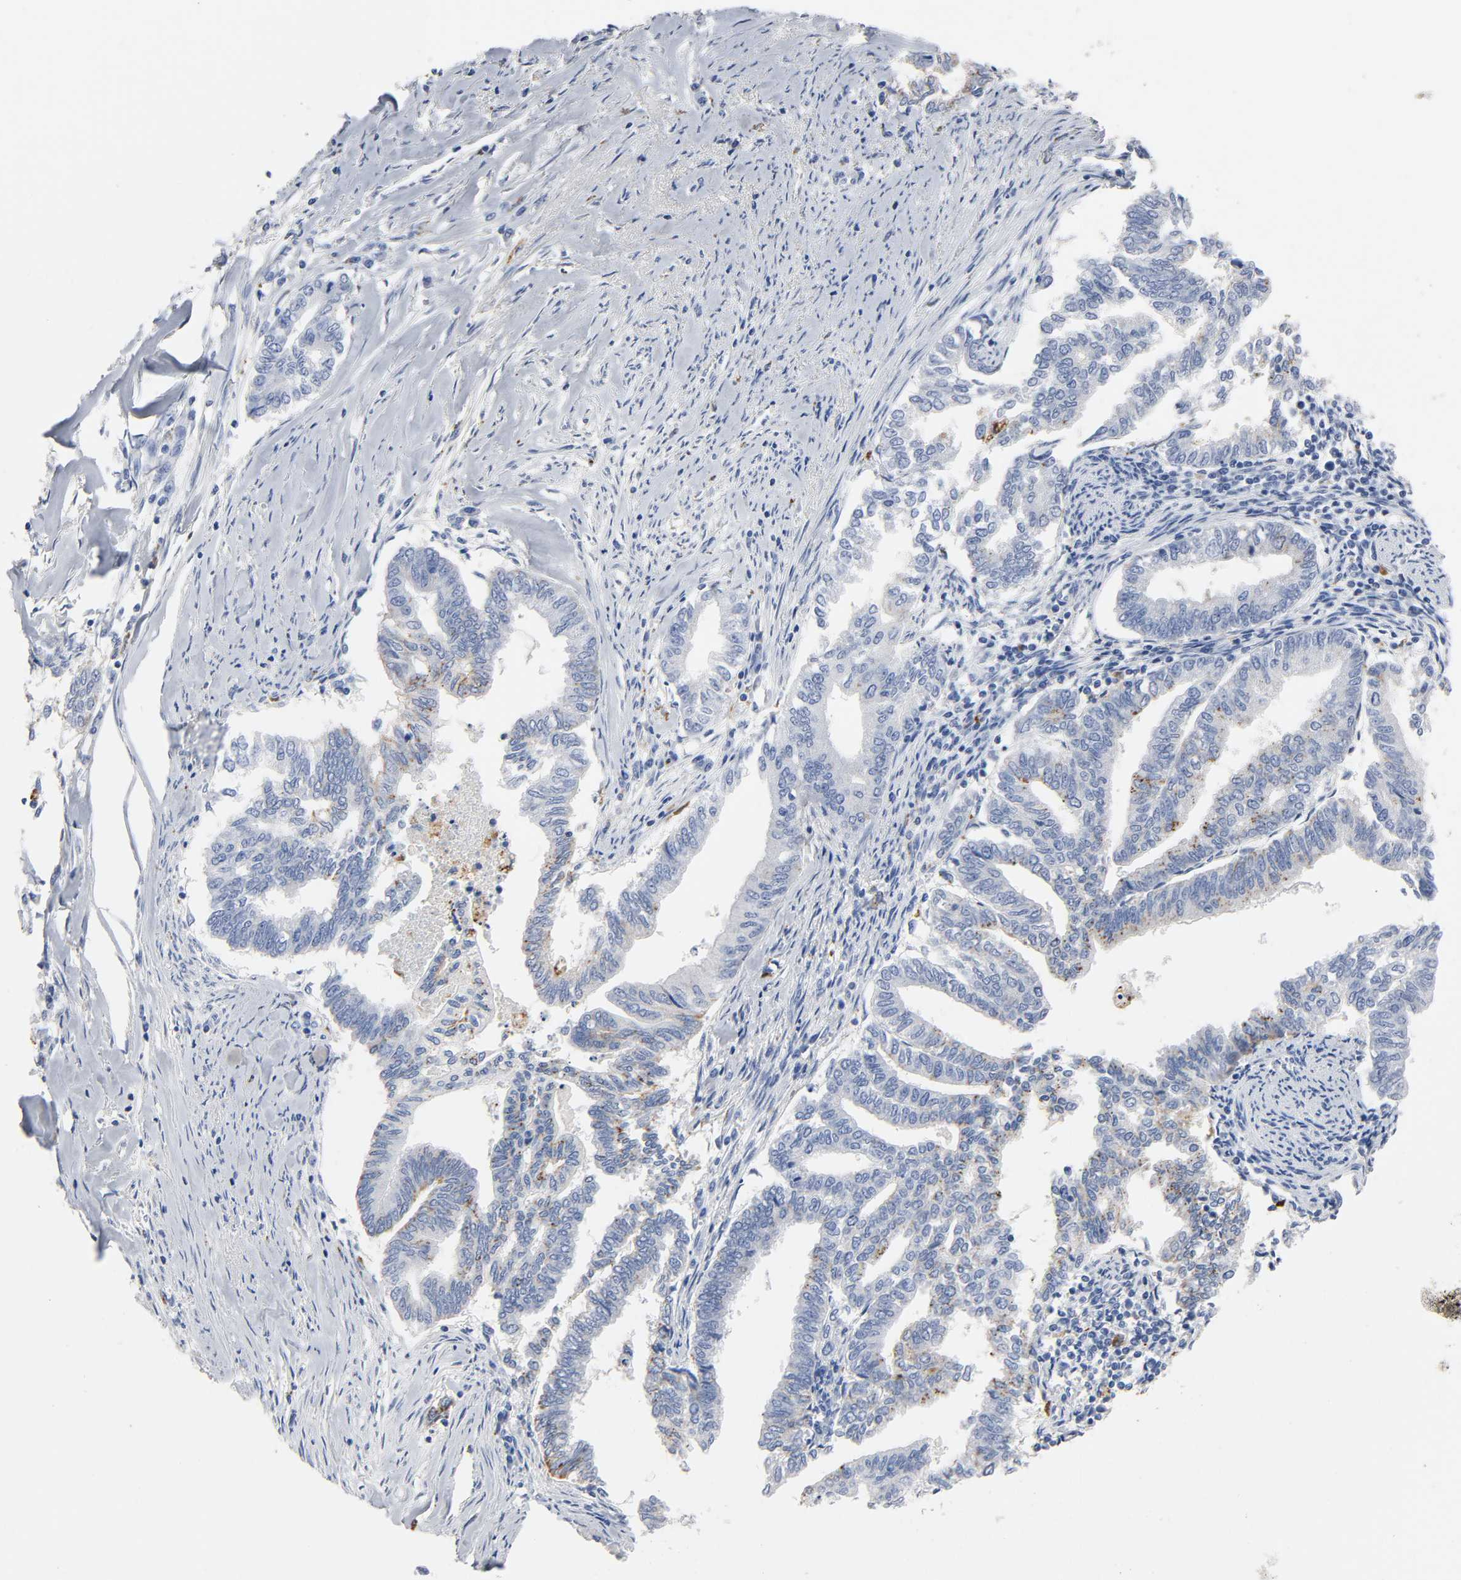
{"staining": {"intensity": "moderate", "quantity": "25%-75%", "location": "cytoplasmic/membranous"}, "tissue": "endometrial cancer", "cell_type": "Tumor cells", "image_type": "cancer", "snomed": [{"axis": "morphology", "description": "Adenocarcinoma, NOS"}, {"axis": "topography", "description": "Endometrium"}], "caption": "Moderate cytoplasmic/membranous positivity is appreciated in about 25%-75% of tumor cells in adenocarcinoma (endometrial).", "gene": "PLP1", "patient": {"sex": "female", "age": 79}}